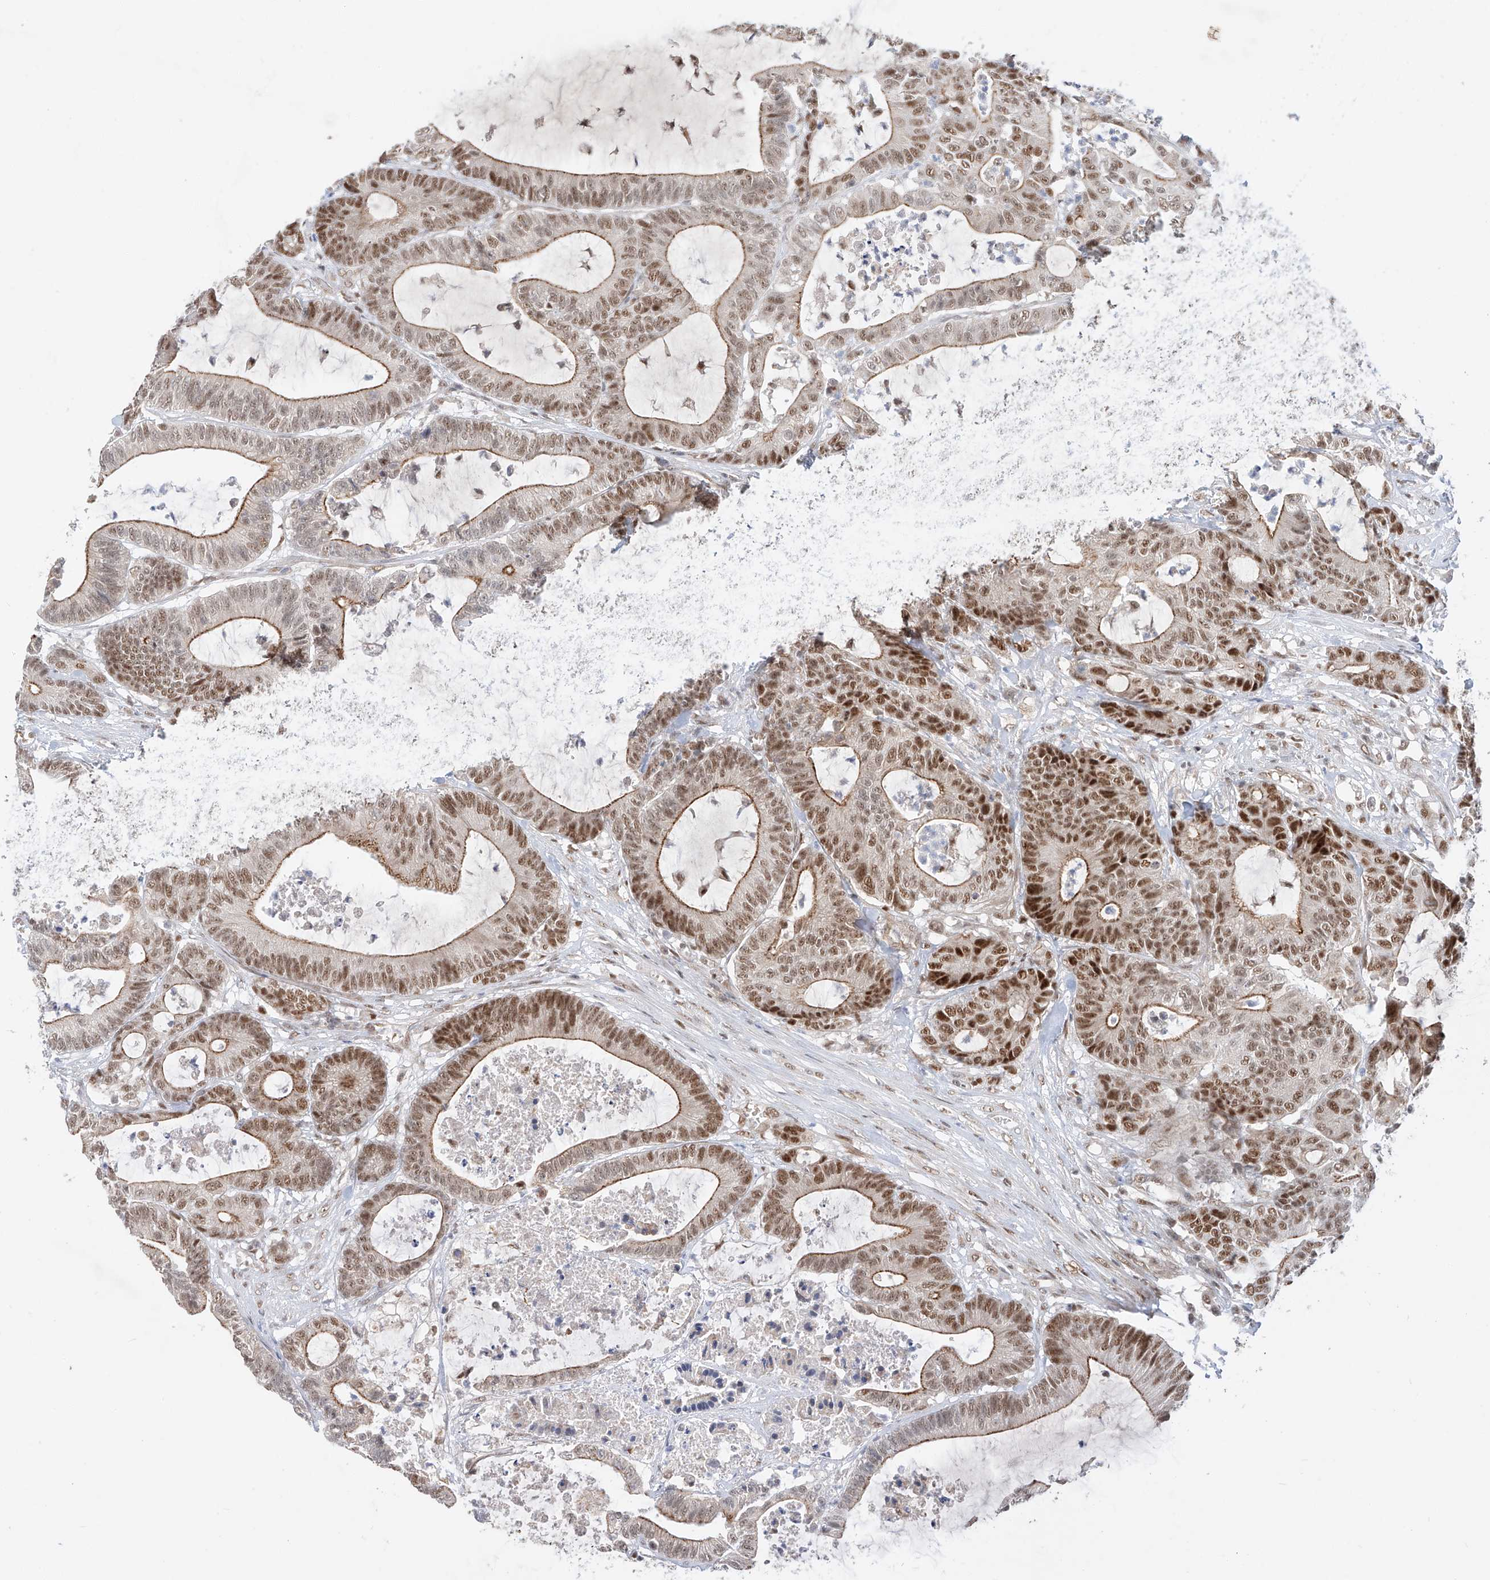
{"staining": {"intensity": "moderate", "quantity": ">75%", "location": "cytoplasmic/membranous,nuclear"}, "tissue": "colorectal cancer", "cell_type": "Tumor cells", "image_type": "cancer", "snomed": [{"axis": "morphology", "description": "Adenocarcinoma, NOS"}, {"axis": "topography", "description": "Colon"}], "caption": "Protein staining displays moderate cytoplasmic/membranous and nuclear positivity in about >75% of tumor cells in colorectal cancer.", "gene": "POGK", "patient": {"sex": "female", "age": 84}}